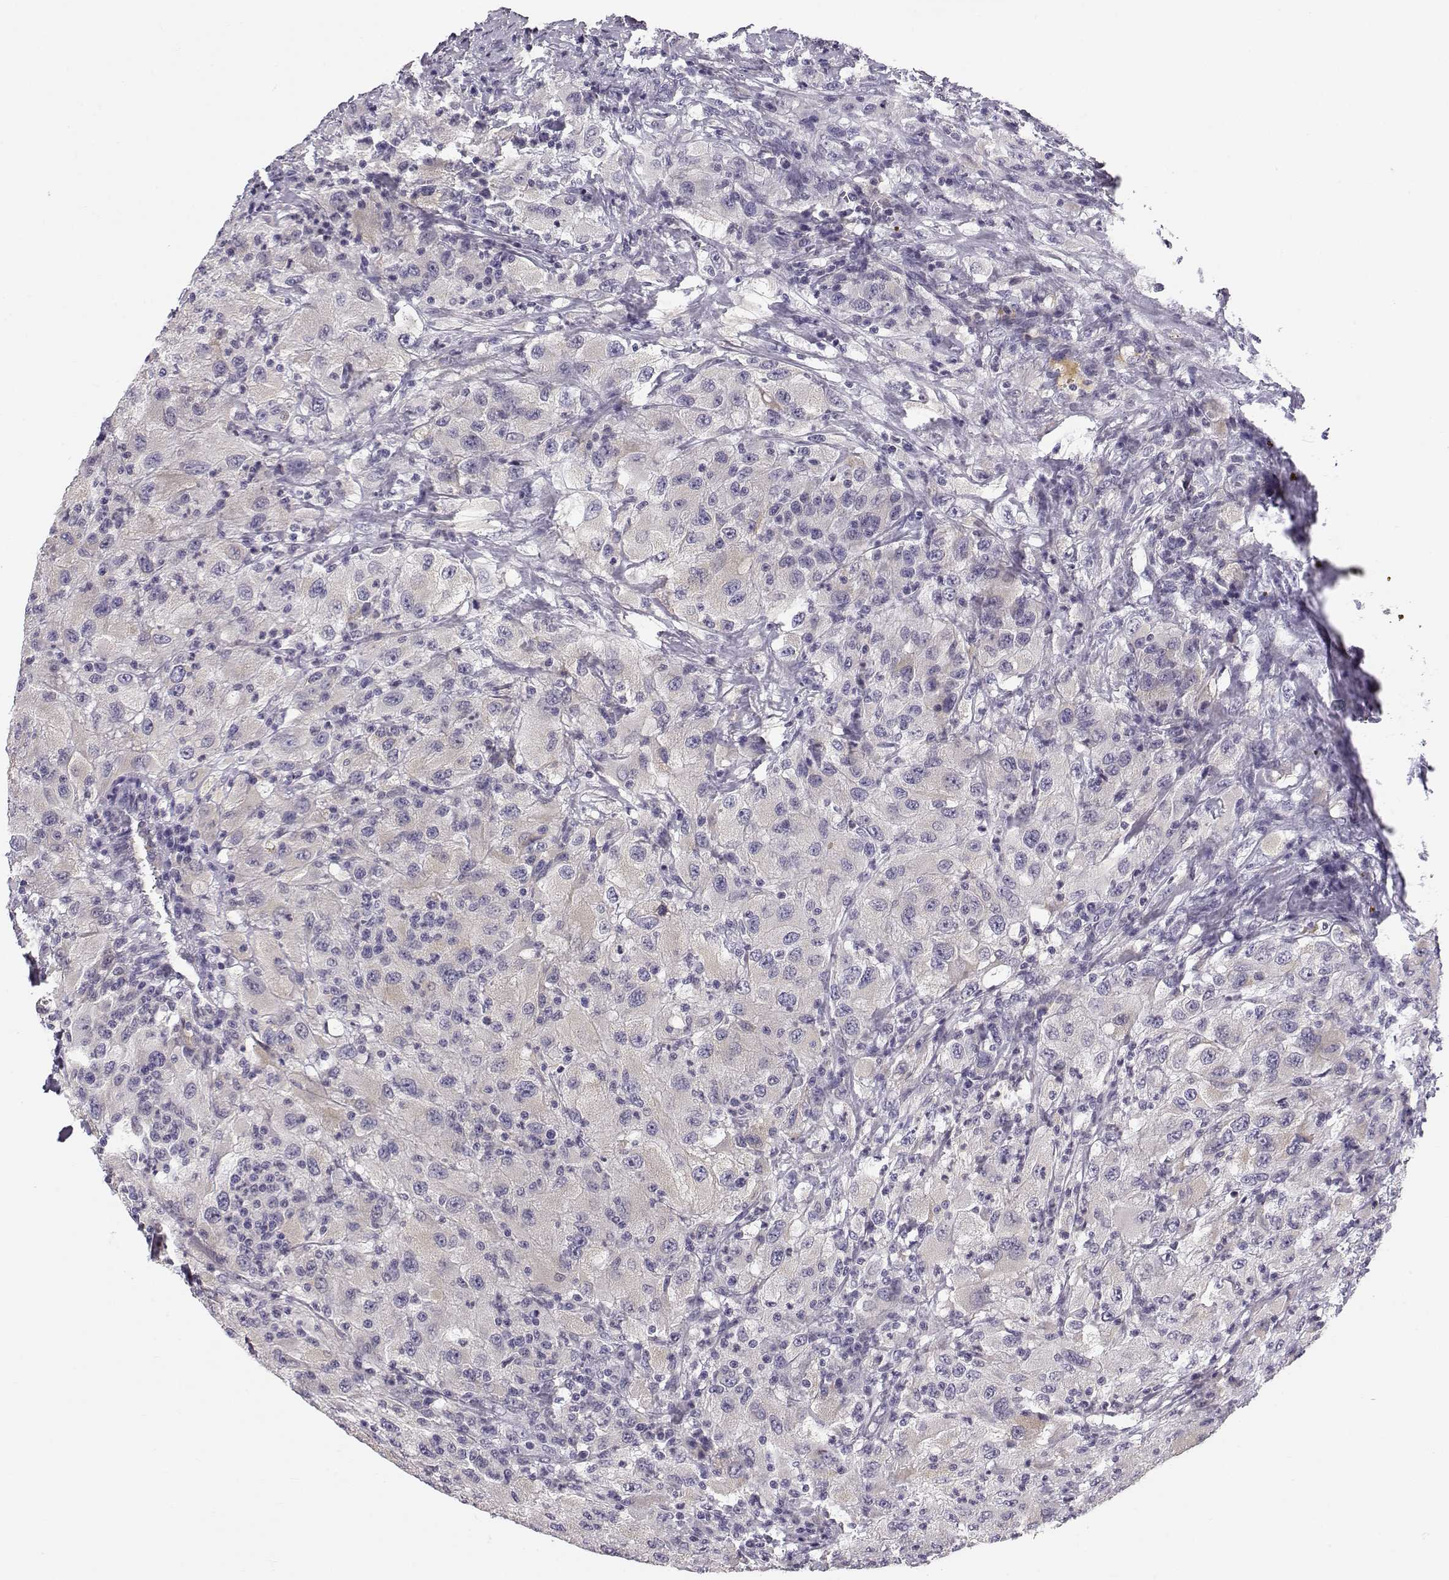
{"staining": {"intensity": "negative", "quantity": "none", "location": "none"}, "tissue": "renal cancer", "cell_type": "Tumor cells", "image_type": "cancer", "snomed": [{"axis": "morphology", "description": "Adenocarcinoma, NOS"}, {"axis": "topography", "description": "Kidney"}], "caption": "A histopathology image of human renal cancer is negative for staining in tumor cells.", "gene": "ACSL6", "patient": {"sex": "female", "age": 67}}